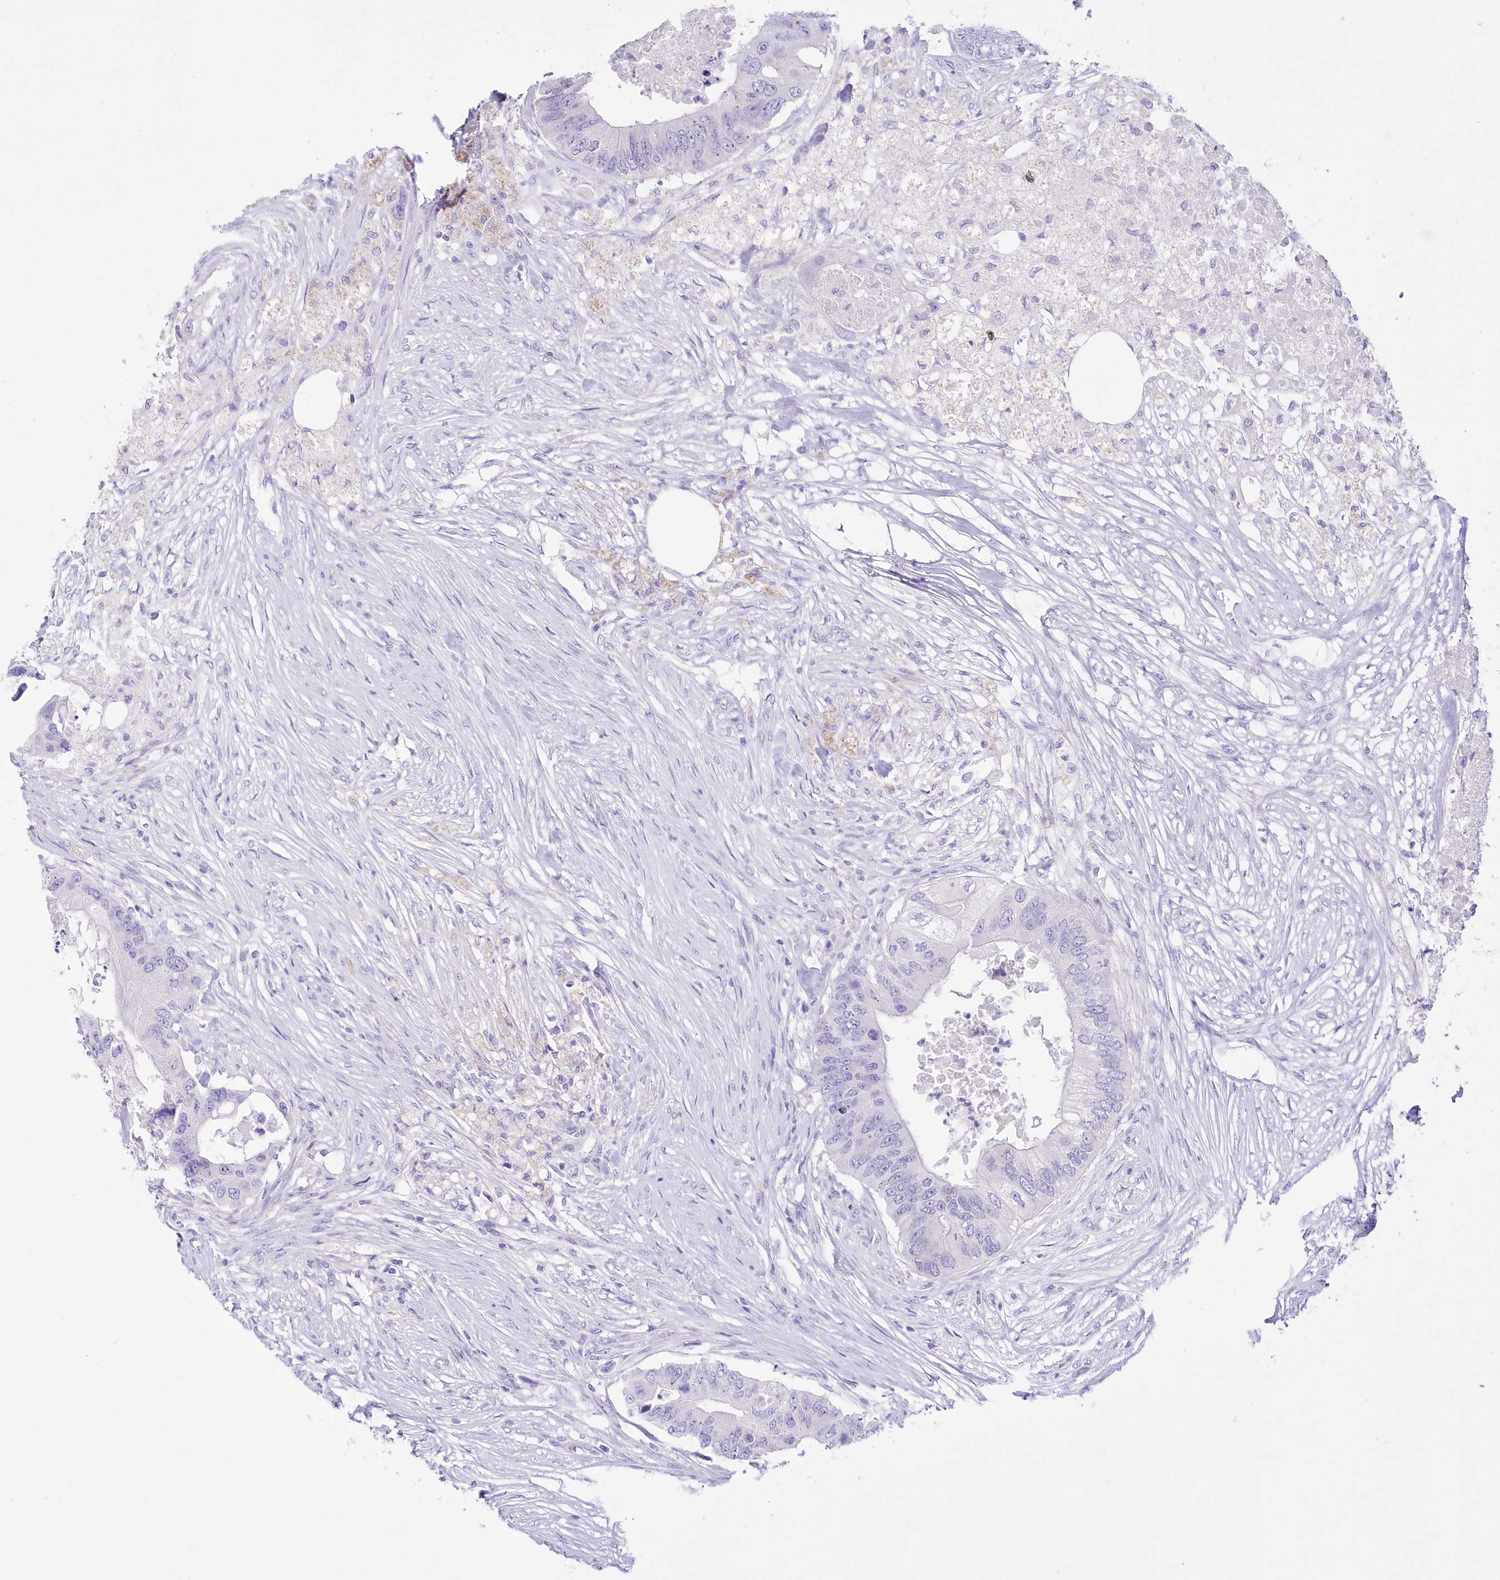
{"staining": {"intensity": "negative", "quantity": "none", "location": "none"}, "tissue": "colorectal cancer", "cell_type": "Tumor cells", "image_type": "cancer", "snomed": [{"axis": "morphology", "description": "Adenocarcinoma, NOS"}, {"axis": "topography", "description": "Colon"}], "caption": "Tumor cells show no significant positivity in colorectal adenocarcinoma.", "gene": "PBLD", "patient": {"sex": "male", "age": 71}}